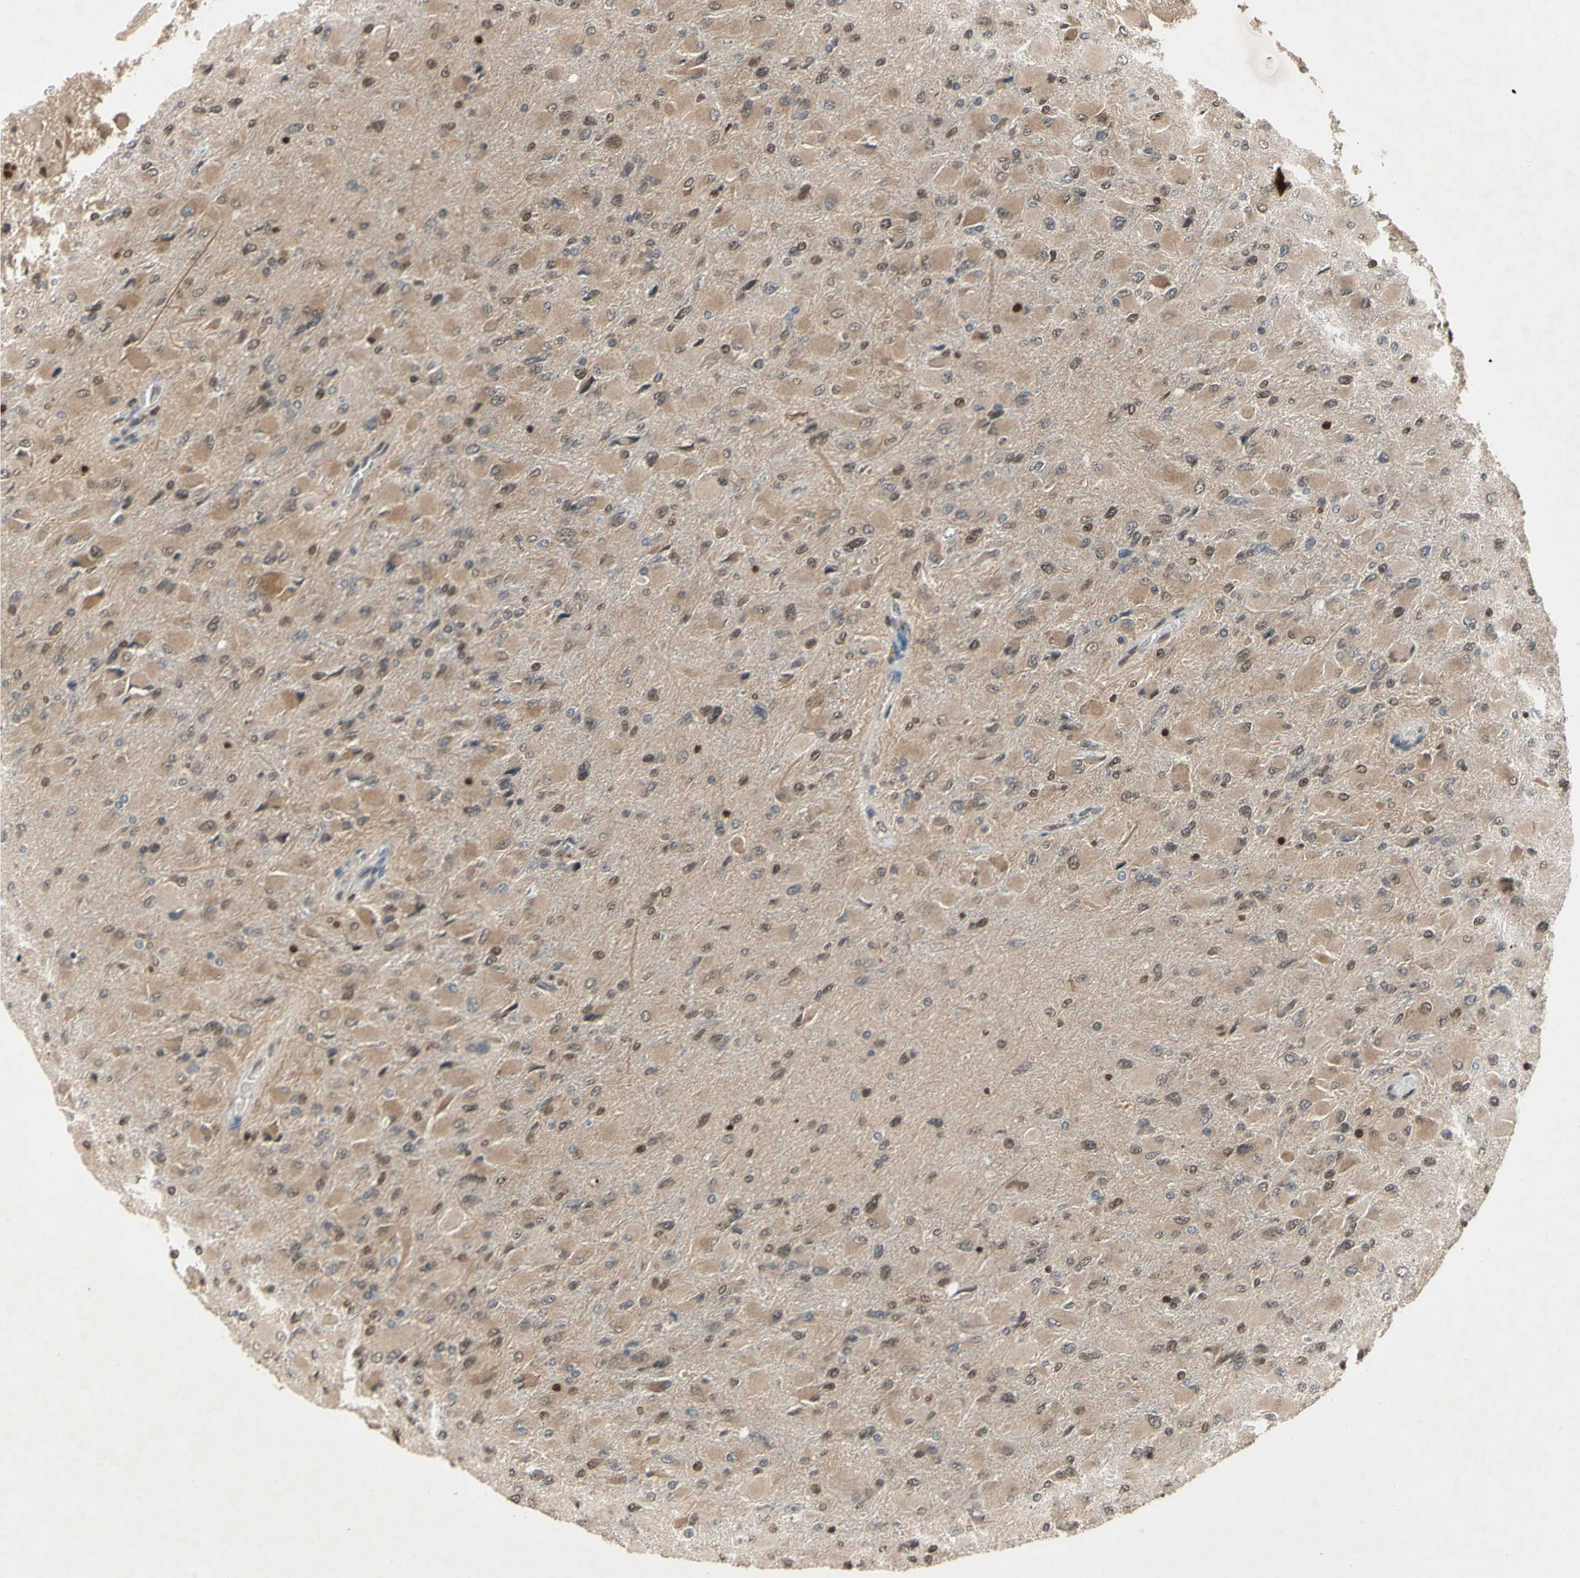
{"staining": {"intensity": "weak", "quantity": ">75%", "location": "cytoplasmic/membranous"}, "tissue": "glioma", "cell_type": "Tumor cells", "image_type": "cancer", "snomed": [{"axis": "morphology", "description": "Glioma, malignant, High grade"}, {"axis": "topography", "description": "Cerebral cortex"}], "caption": "Protein staining shows weak cytoplasmic/membranous positivity in about >75% of tumor cells in malignant high-grade glioma.", "gene": "GSR", "patient": {"sex": "female", "age": 36}}